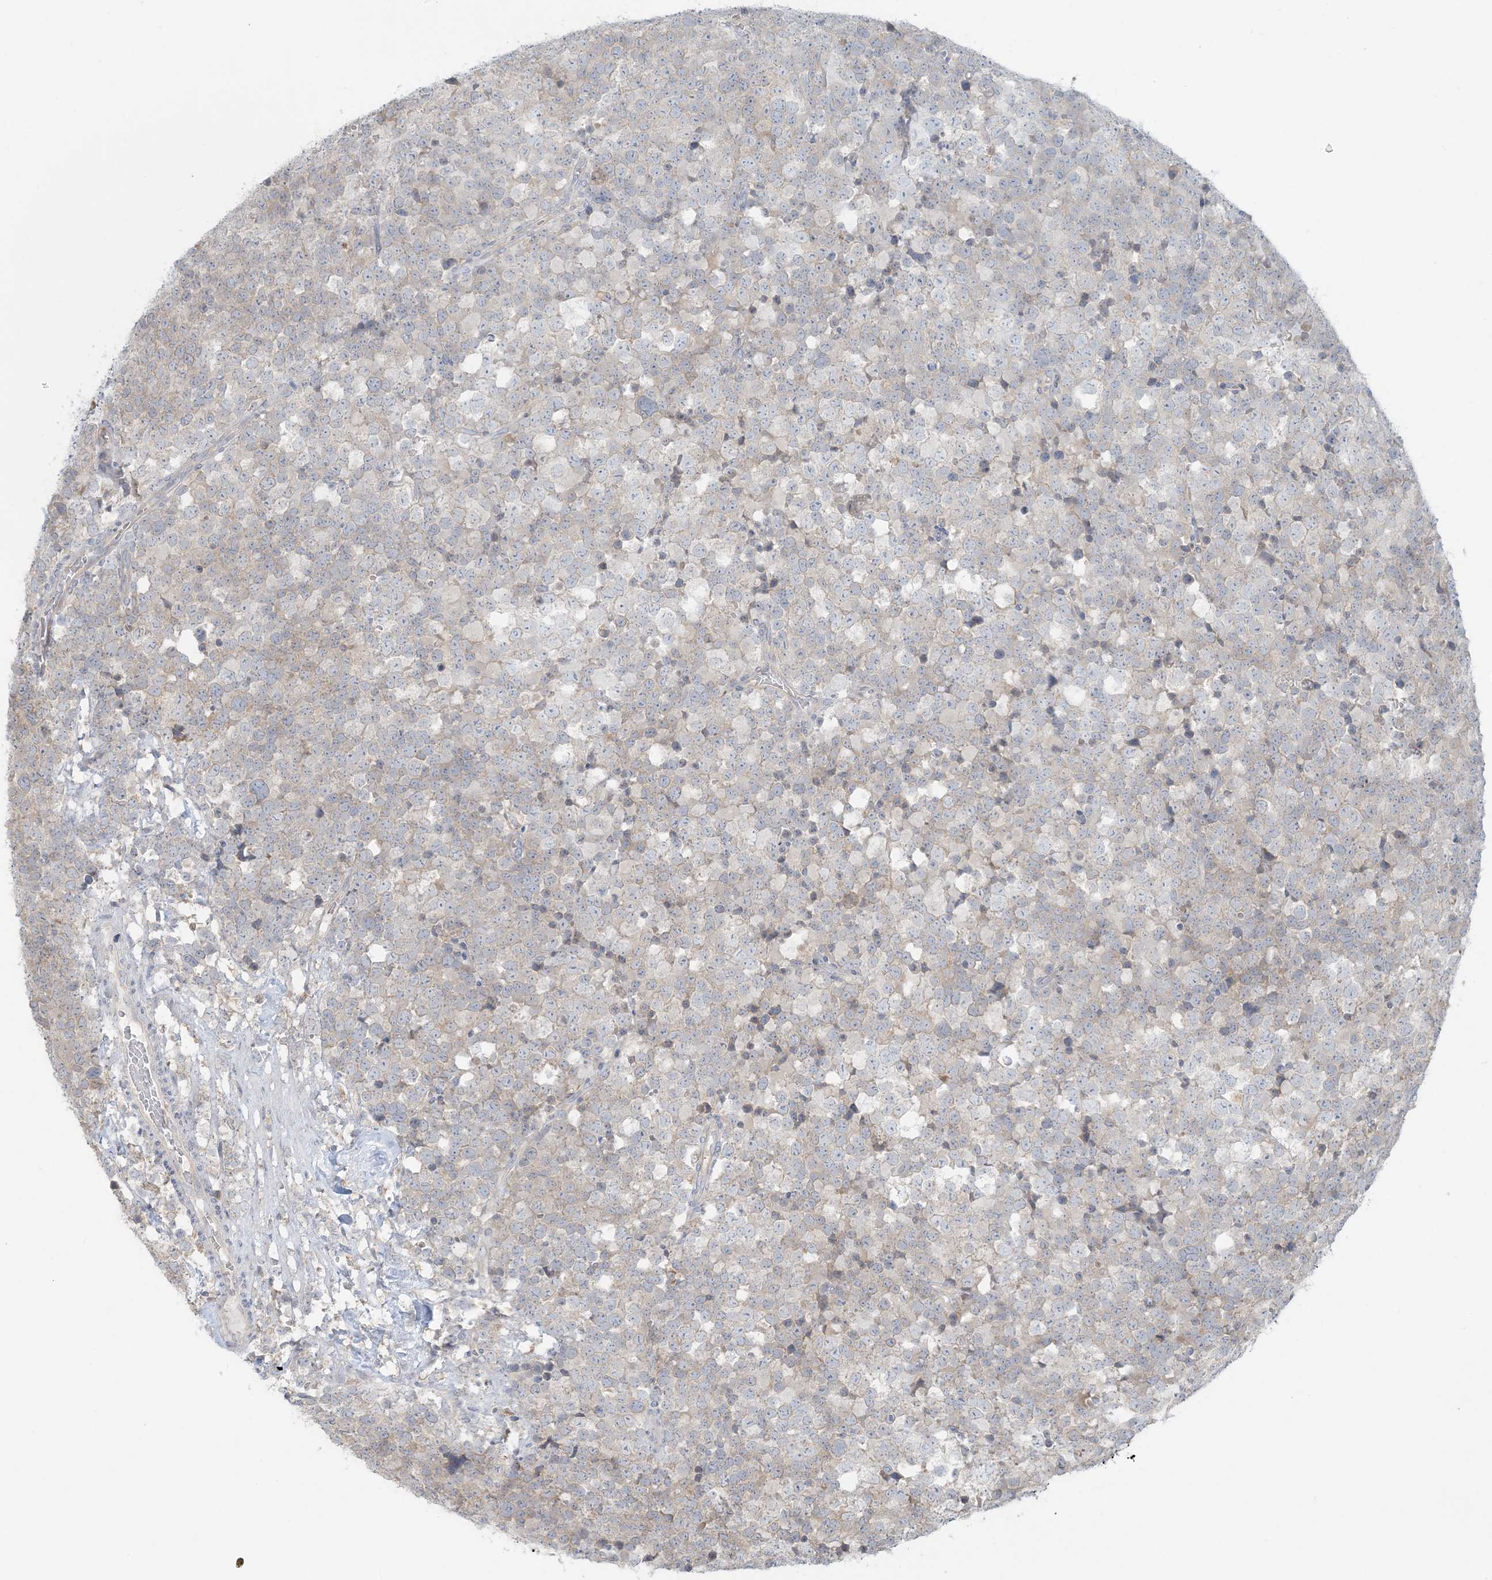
{"staining": {"intensity": "negative", "quantity": "none", "location": "none"}, "tissue": "testis cancer", "cell_type": "Tumor cells", "image_type": "cancer", "snomed": [{"axis": "morphology", "description": "Seminoma, NOS"}, {"axis": "topography", "description": "Testis"}], "caption": "This is an immunohistochemistry (IHC) image of seminoma (testis). There is no expression in tumor cells.", "gene": "EEFSEC", "patient": {"sex": "male", "age": 71}}